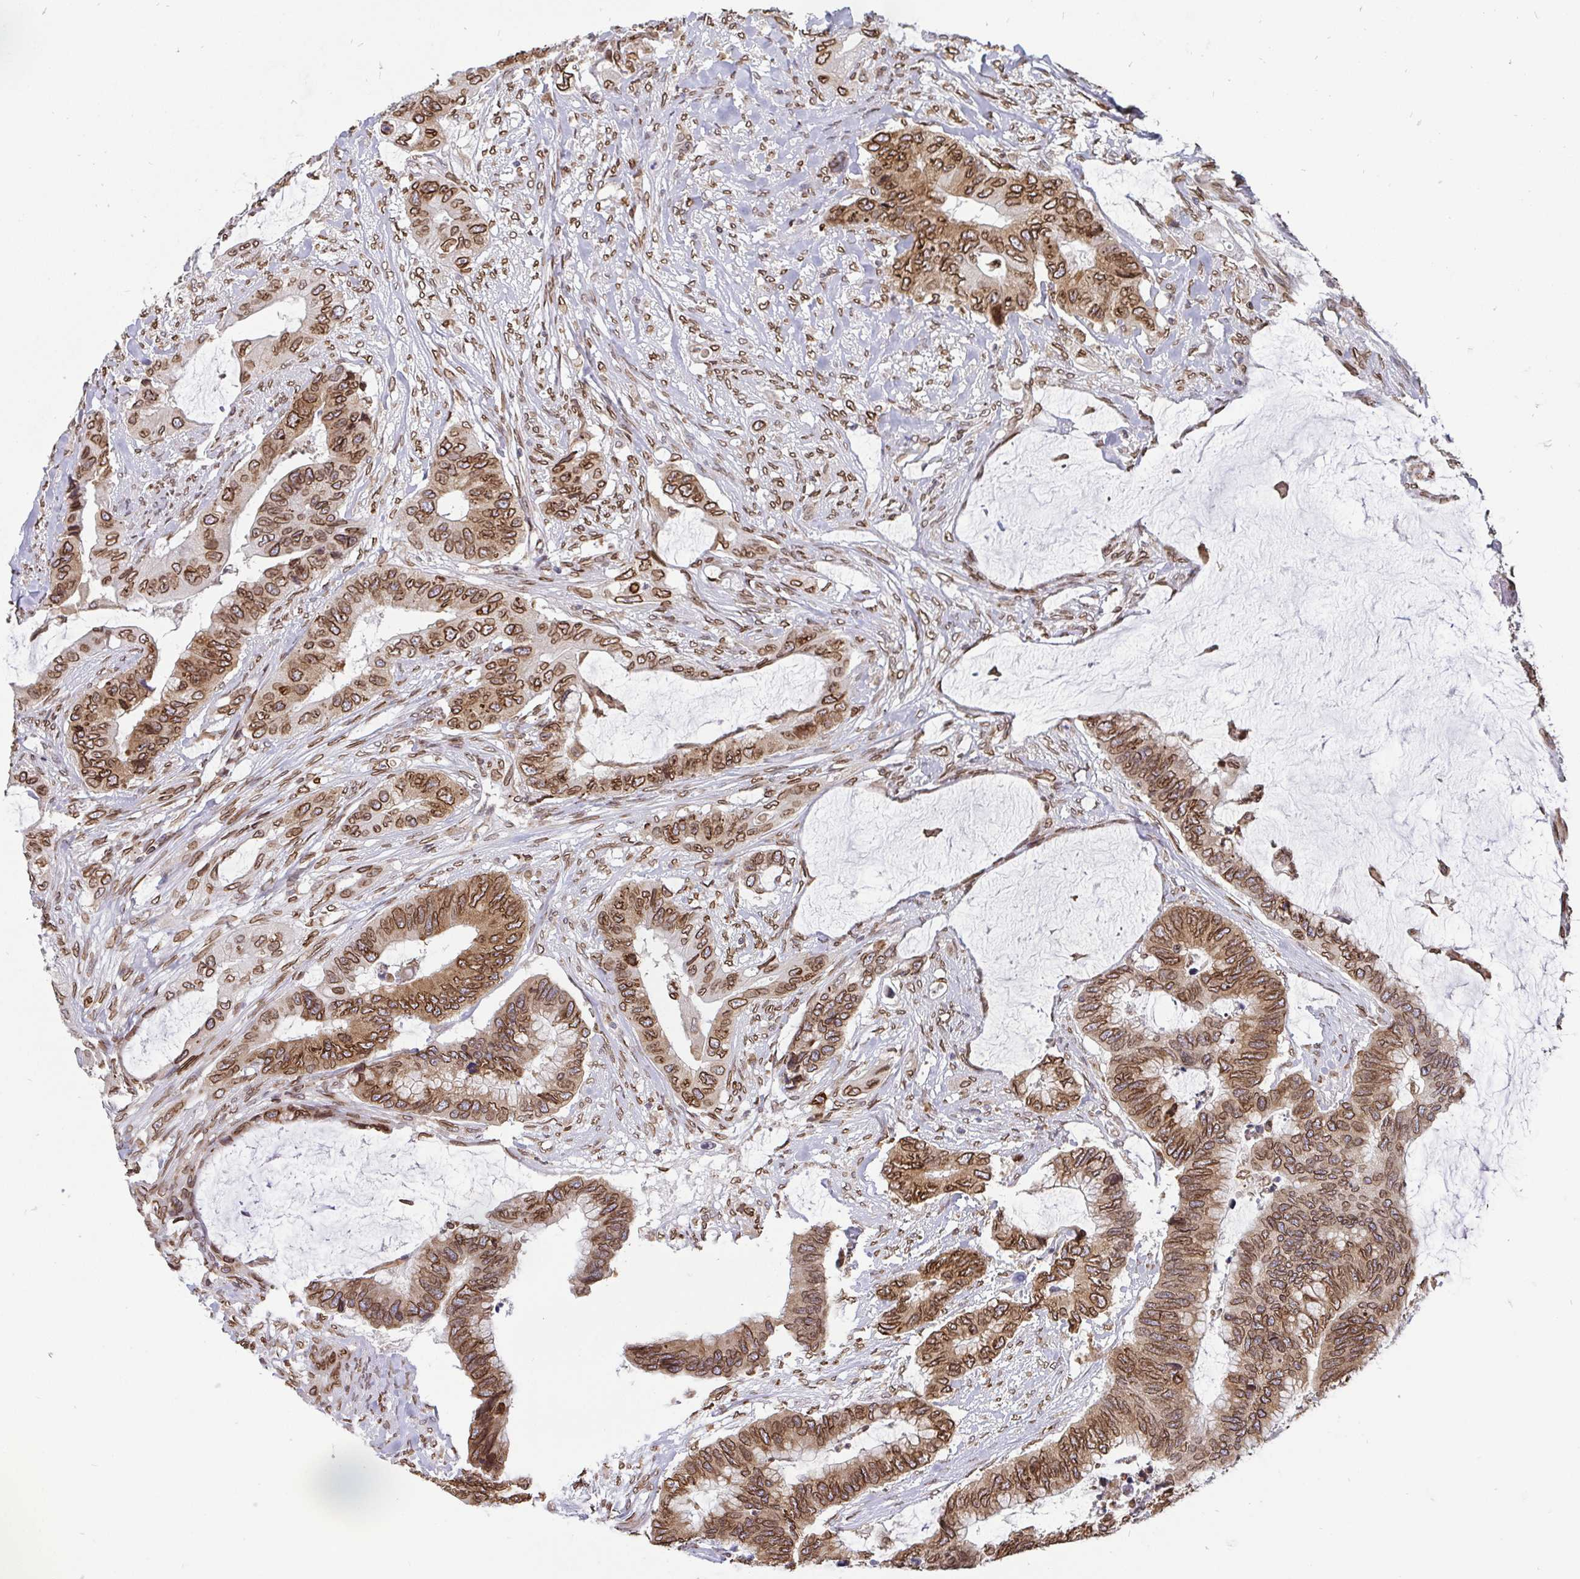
{"staining": {"intensity": "moderate", "quantity": ">75%", "location": "cytoplasmic/membranous,nuclear"}, "tissue": "colorectal cancer", "cell_type": "Tumor cells", "image_type": "cancer", "snomed": [{"axis": "morphology", "description": "Adenocarcinoma, NOS"}, {"axis": "topography", "description": "Rectum"}], "caption": "DAB immunohistochemical staining of colorectal adenocarcinoma shows moderate cytoplasmic/membranous and nuclear protein positivity in approximately >75% of tumor cells.", "gene": "EMD", "patient": {"sex": "female", "age": 59}}